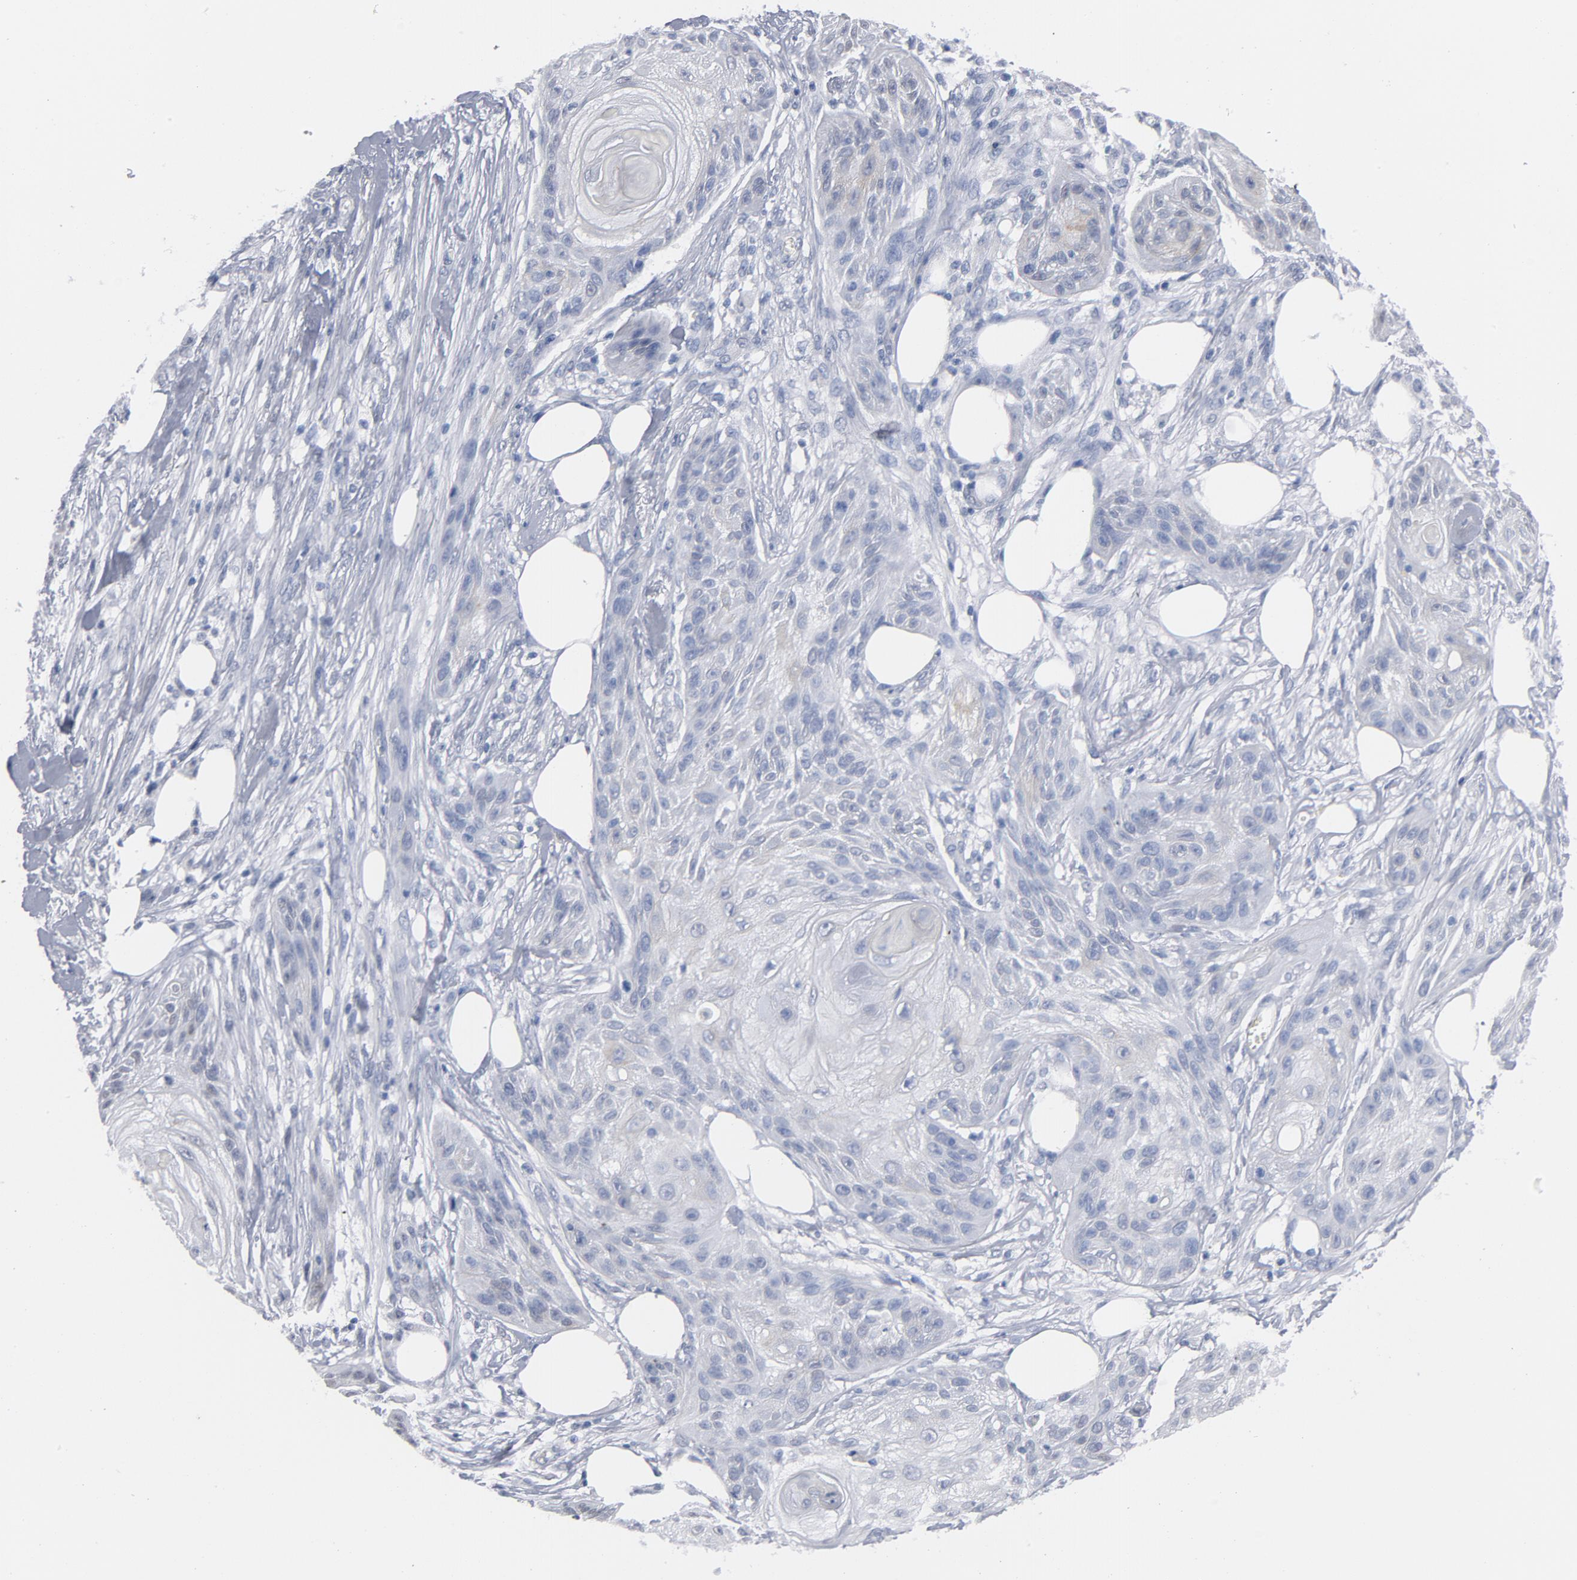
{"staining": {"intensity": "weak", "quantity": "<25%", "location": "cytoplasmic/membranous"}, "tissue": "skin cancer", "cell_type": "Tumor cells", "image_type": "cancer", "snomed": [{"axis": "morphology", "description": "Squamous cell carcinoma, NOS"}, {"axis": "topography", "description": "Skin"}], "caption": "Immunohistochemistry (IHC) histopathology image of skin squamous cell carcinoma stained for a protein (brown), which displays no positivity in tumor cells. (Stains: DAB (3,3'-diaminobenzidine) immunohistochemistry (IHC) with hematoxylin counter stain, Microscopy: brightfield microscopy at high magnification).", "gene": "BAP1", "patient": {"sex": "female", "age": 88}}